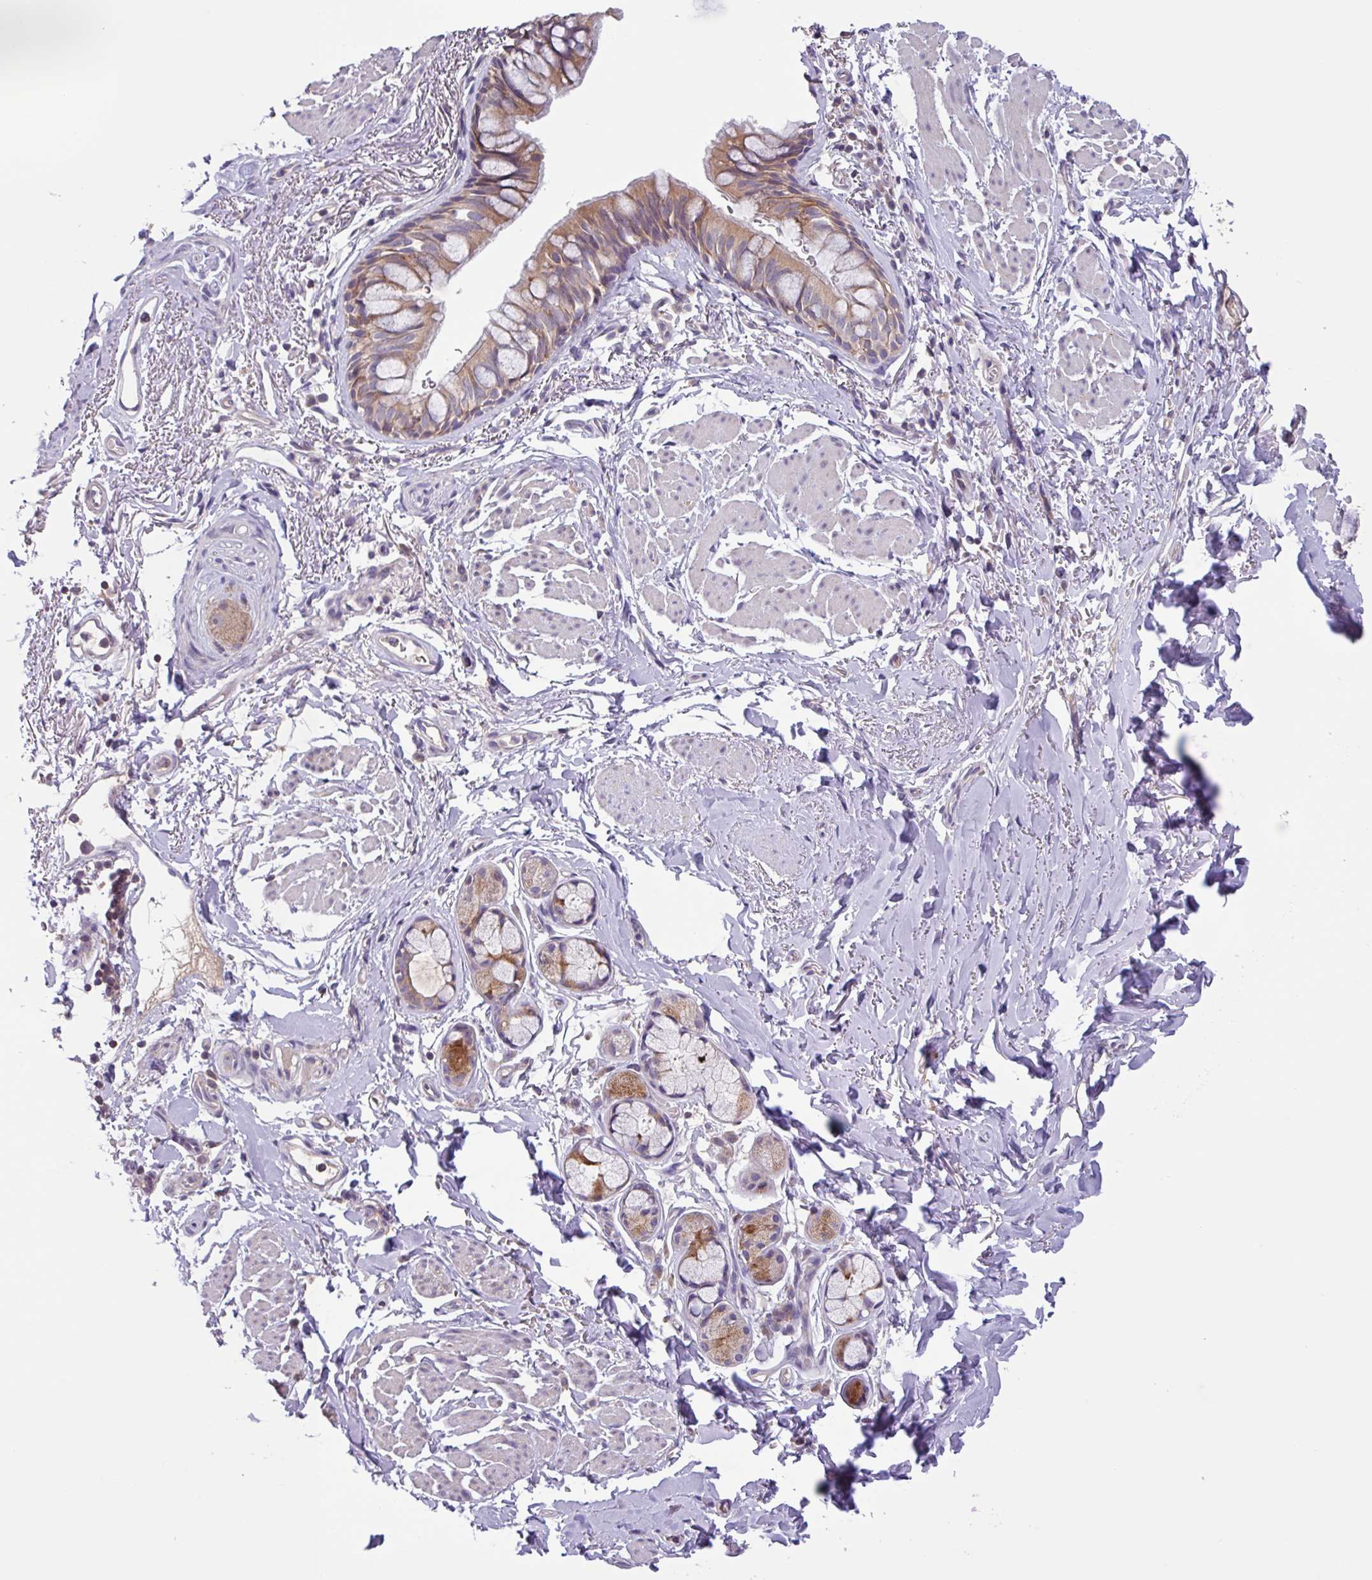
{"staining": {"intensity": "moderate", "quantity": ">75%", "location": "cytoplasmic/membranous"}, "tissue": "bronchus", "cell_type": "Respiratory epithelial cells", "image_type": "normal", "snomed": [{"axis": "morphology", "description": "Normal tissue, NOS"}, {"axis": "topography", "description": "Bronchus"}], "caption": "Immunohistochemistry (IHC) of unremarkable human bronchus exhibits medium levels of moderate cytoplasmic/membranous positivity in approximately >75% of respiratory epithelial cells. (Stains: DAB in brown, nuclei in blue, Microscopy: brightfield microscopy at high magnification).", "gene": "SFTPB", "patient": {"sex": "male", "age": 67}}